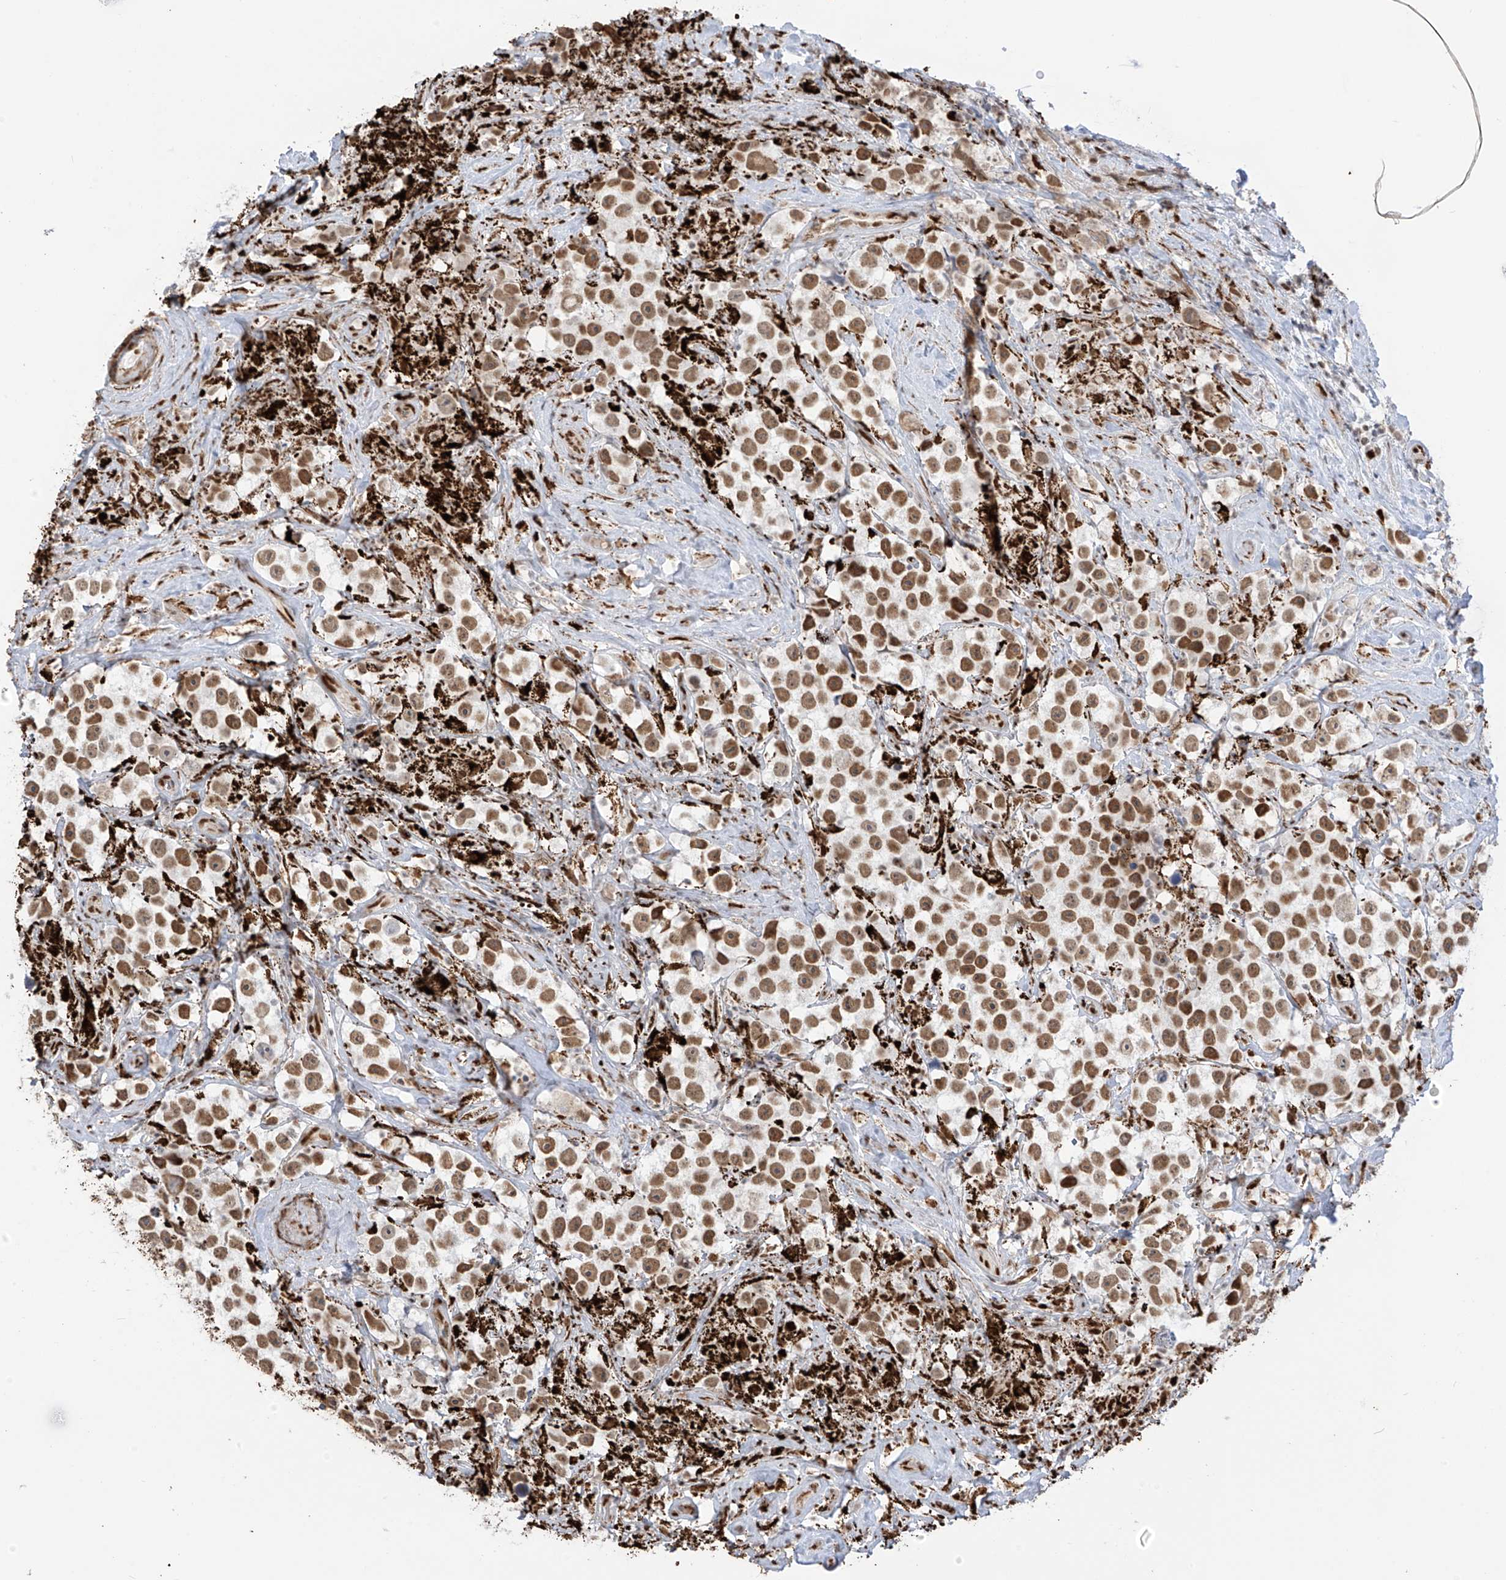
{"staining": {"intensity": "moderate", "quantity": ">75%", "location": "nuclear"}, "tissue": "testis cancer", "cell_type": "Tumor cells", "image_type": "cancer", "snomed": [{"axis": "morphology", "description": "Seminoma, NOS"}, {"axis": "topography", "description": "Testis"}], "caption": "Protein analysis of testis seminoma tissue shows moderate nuclear staining in about >75% of tumor cells.", "gene": "PM20D2", "patient": {"sex": "male", "age": 49}}